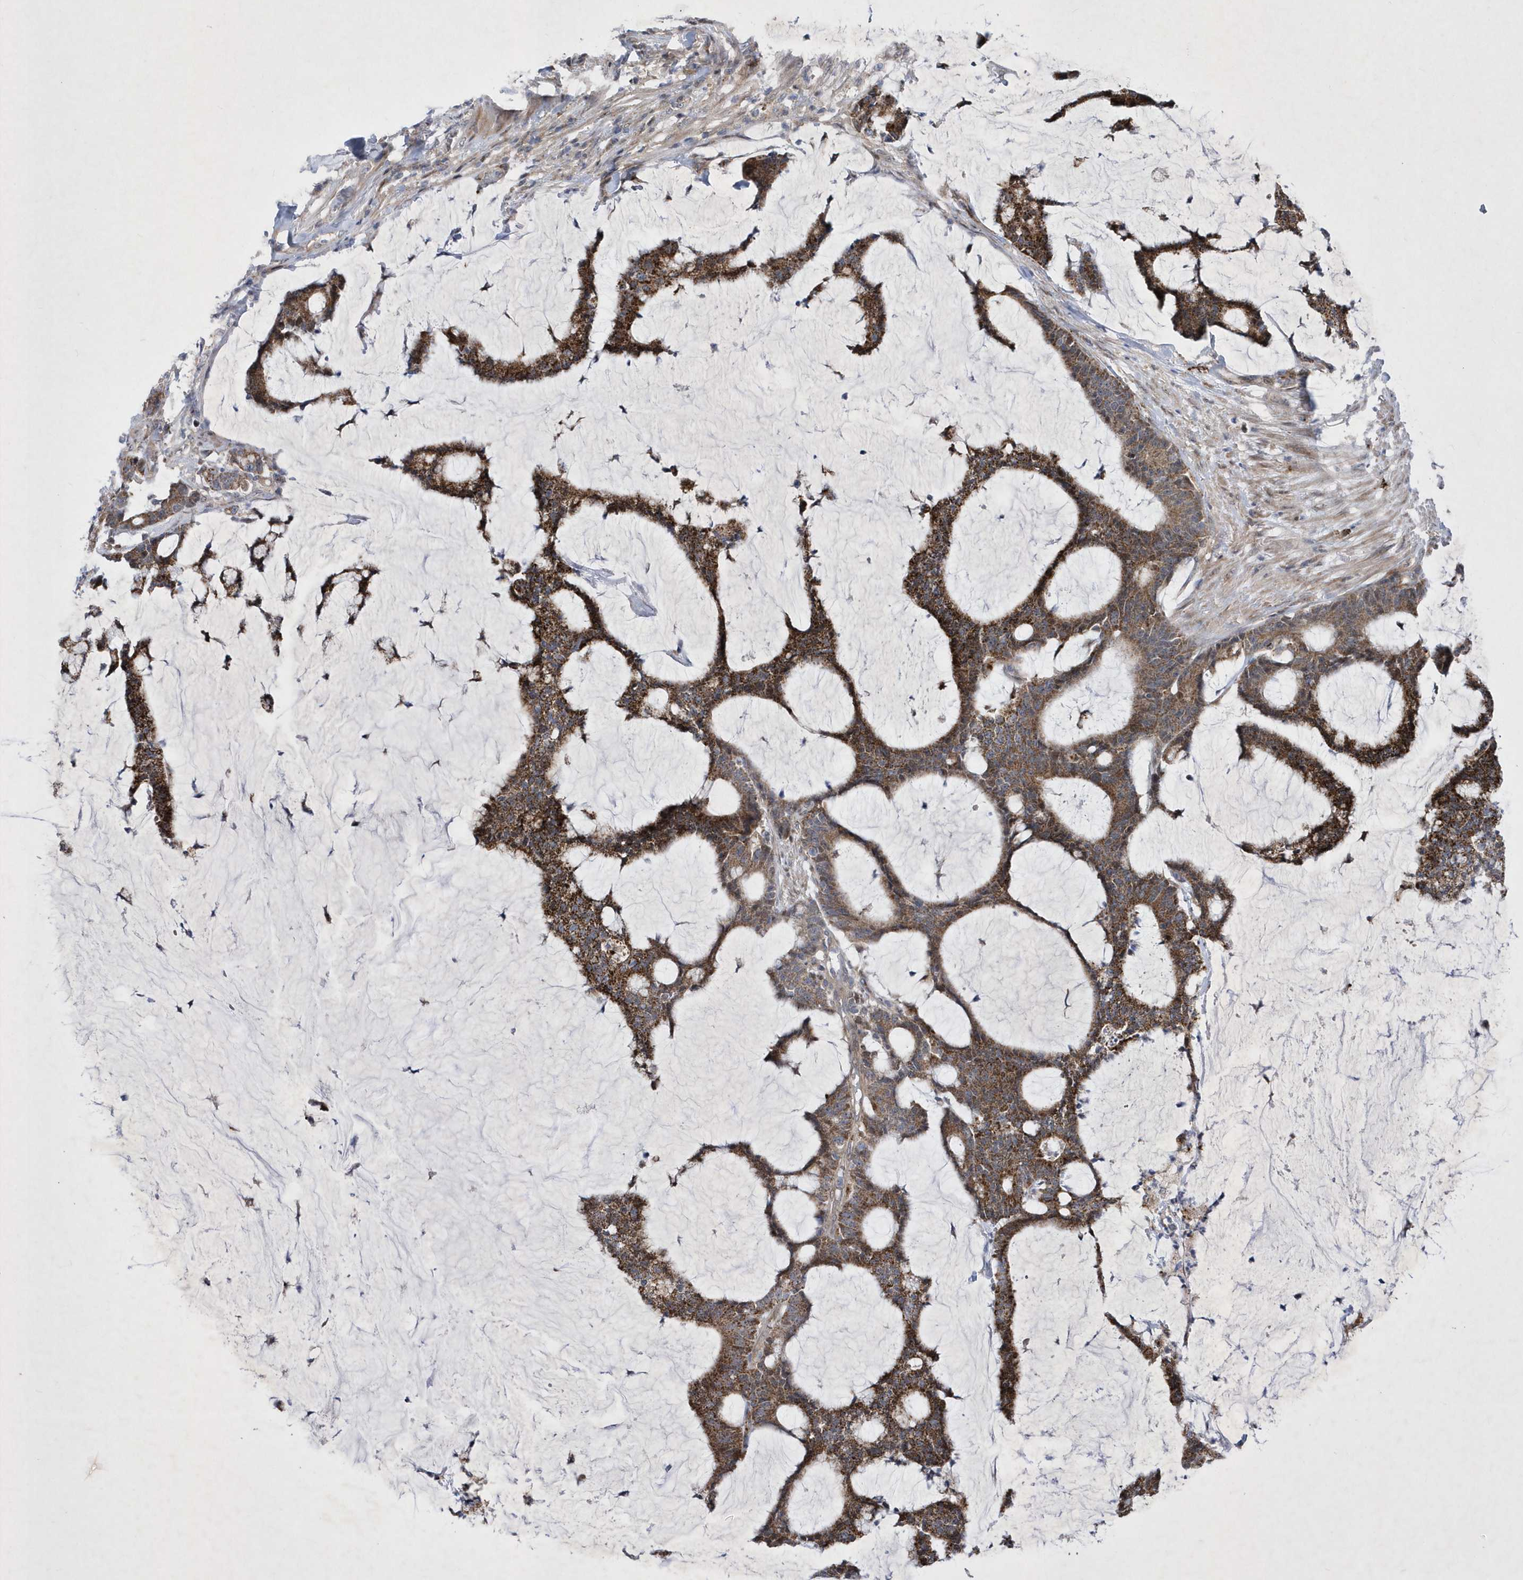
{"staining": {"intensity": "moderate", "quantity": ">75%", "location": "cytoplasmic/membranous"}, "tissue": "colorectal cancer", "cell_type": "Tumor cells", "image_type": "cancer", "snomed": [{"axis": "morphology", "description": "Adenocarcinoma, NOS"}, {"axis": "topography", "description": "Colon"}], "caption": "IHC of colorectal adenocarcinoma displays medium levels of moderate cytoplasmic/membranous positivity in about >75% of tumor cells.", "gene": "LONRF2", "patient": {"sex": "female", "age": 84}}